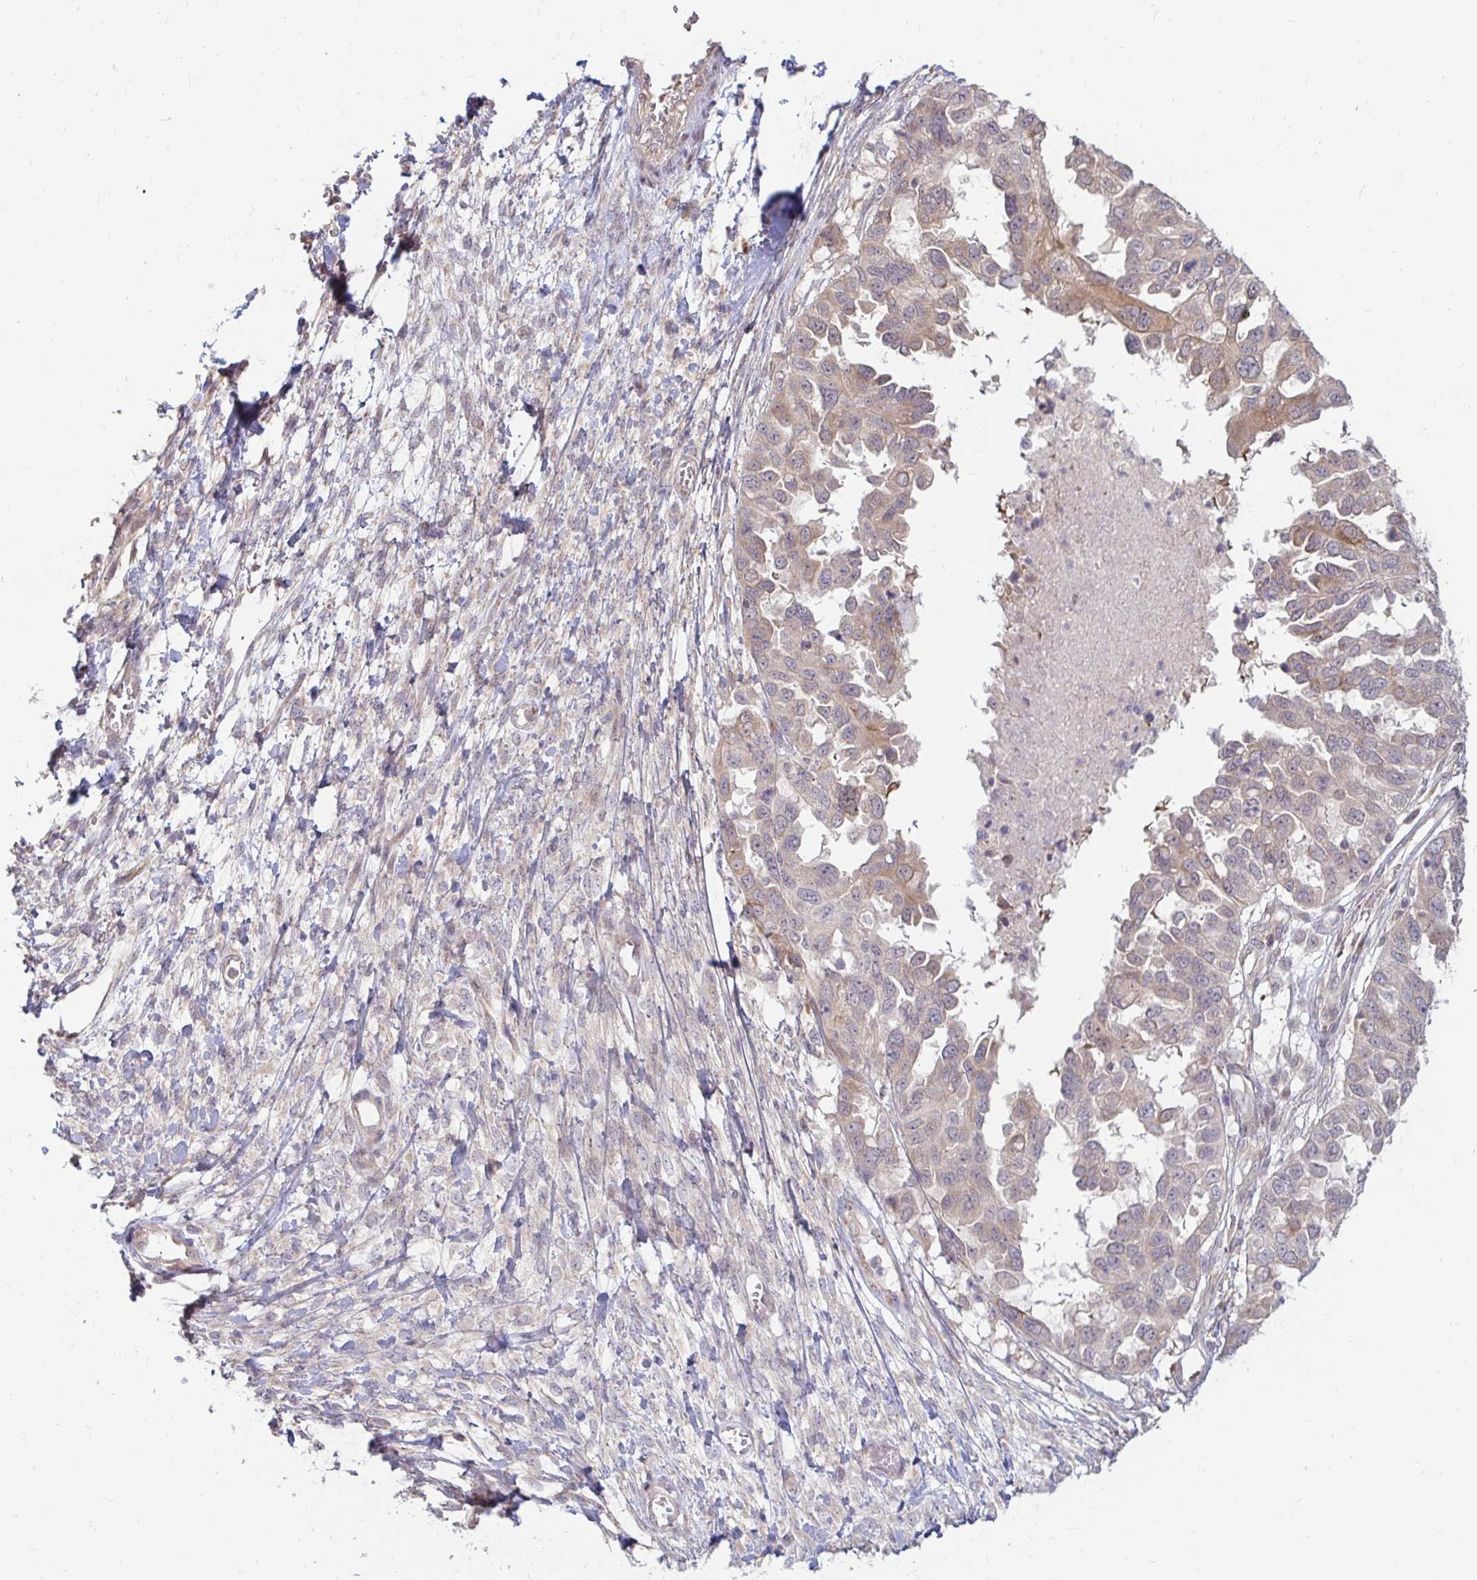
{"staining": {"intensity": "weak", "quantity": "<25%", "location": "cytoplasmic/membranous"}, "tissue": "ovarian cancer", "cell_type": "Tumor cells", "image_type": "cancer", "snomed": [{"axis": "morphology", "description": "Cystadenocarcinoma, serous, NOS"}, {"axis": "topography", "description": "Ovary"}], "caption": "This image is of ovarian serous cystadenocarcinoma stained with immunohistochemistry to label a protein in brown with the nuclei are counter-stained blue. There is no staining in tumor cells. Brightfield microscopy of immunohistochemistry (IHC) stained with DAB (3,3'-diaminobenzidine) (brown) and hematoxylin (blue), captured at high magnification.", "gene": "CAST", "patient": {"sex": "female", "age": 53}}